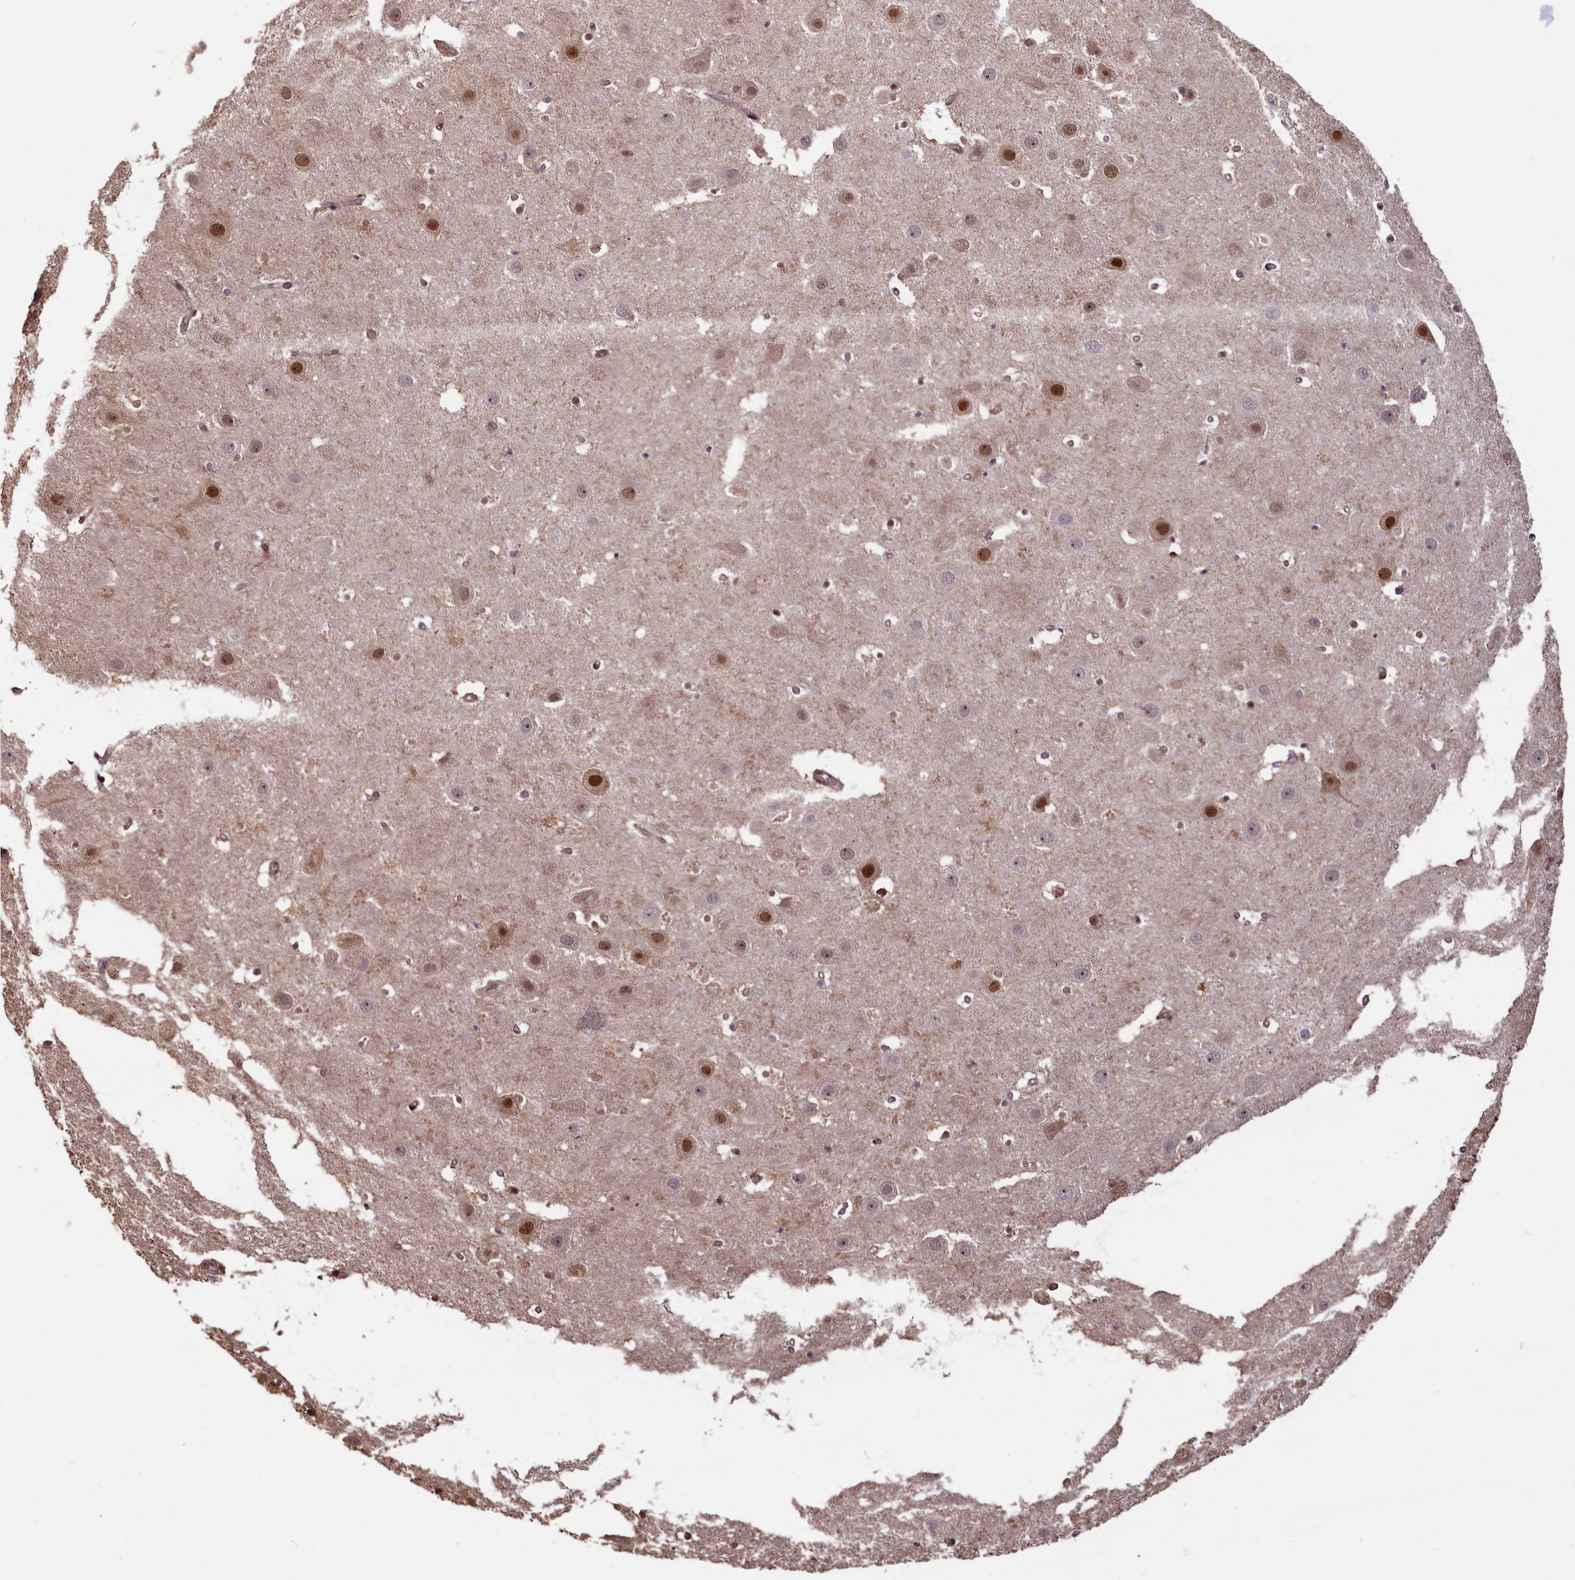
{"staining": {"intensity": "moderate", "quantity": "<25%", "location": "nuclear"}, "tissue": "hippocampus", "cell_type": "Glial cells", "image_type": "normal", "snomed": [{"axis": "morphology", "description": "Normal tissue, NOS"}, {"axis": "topography", "description": "Hippocampus"}], "caption": "Immunohistochemical staining of unremarkable human hippocampus exhibits moderate nuclear protein expression in about <25% of glial cells. (DAB (3,3'-diaminobenzidine) IHC with brightfield microscopy, high magnification).", "gene": "HIF3A", "patient": {"sex": "female", "age": 52}}